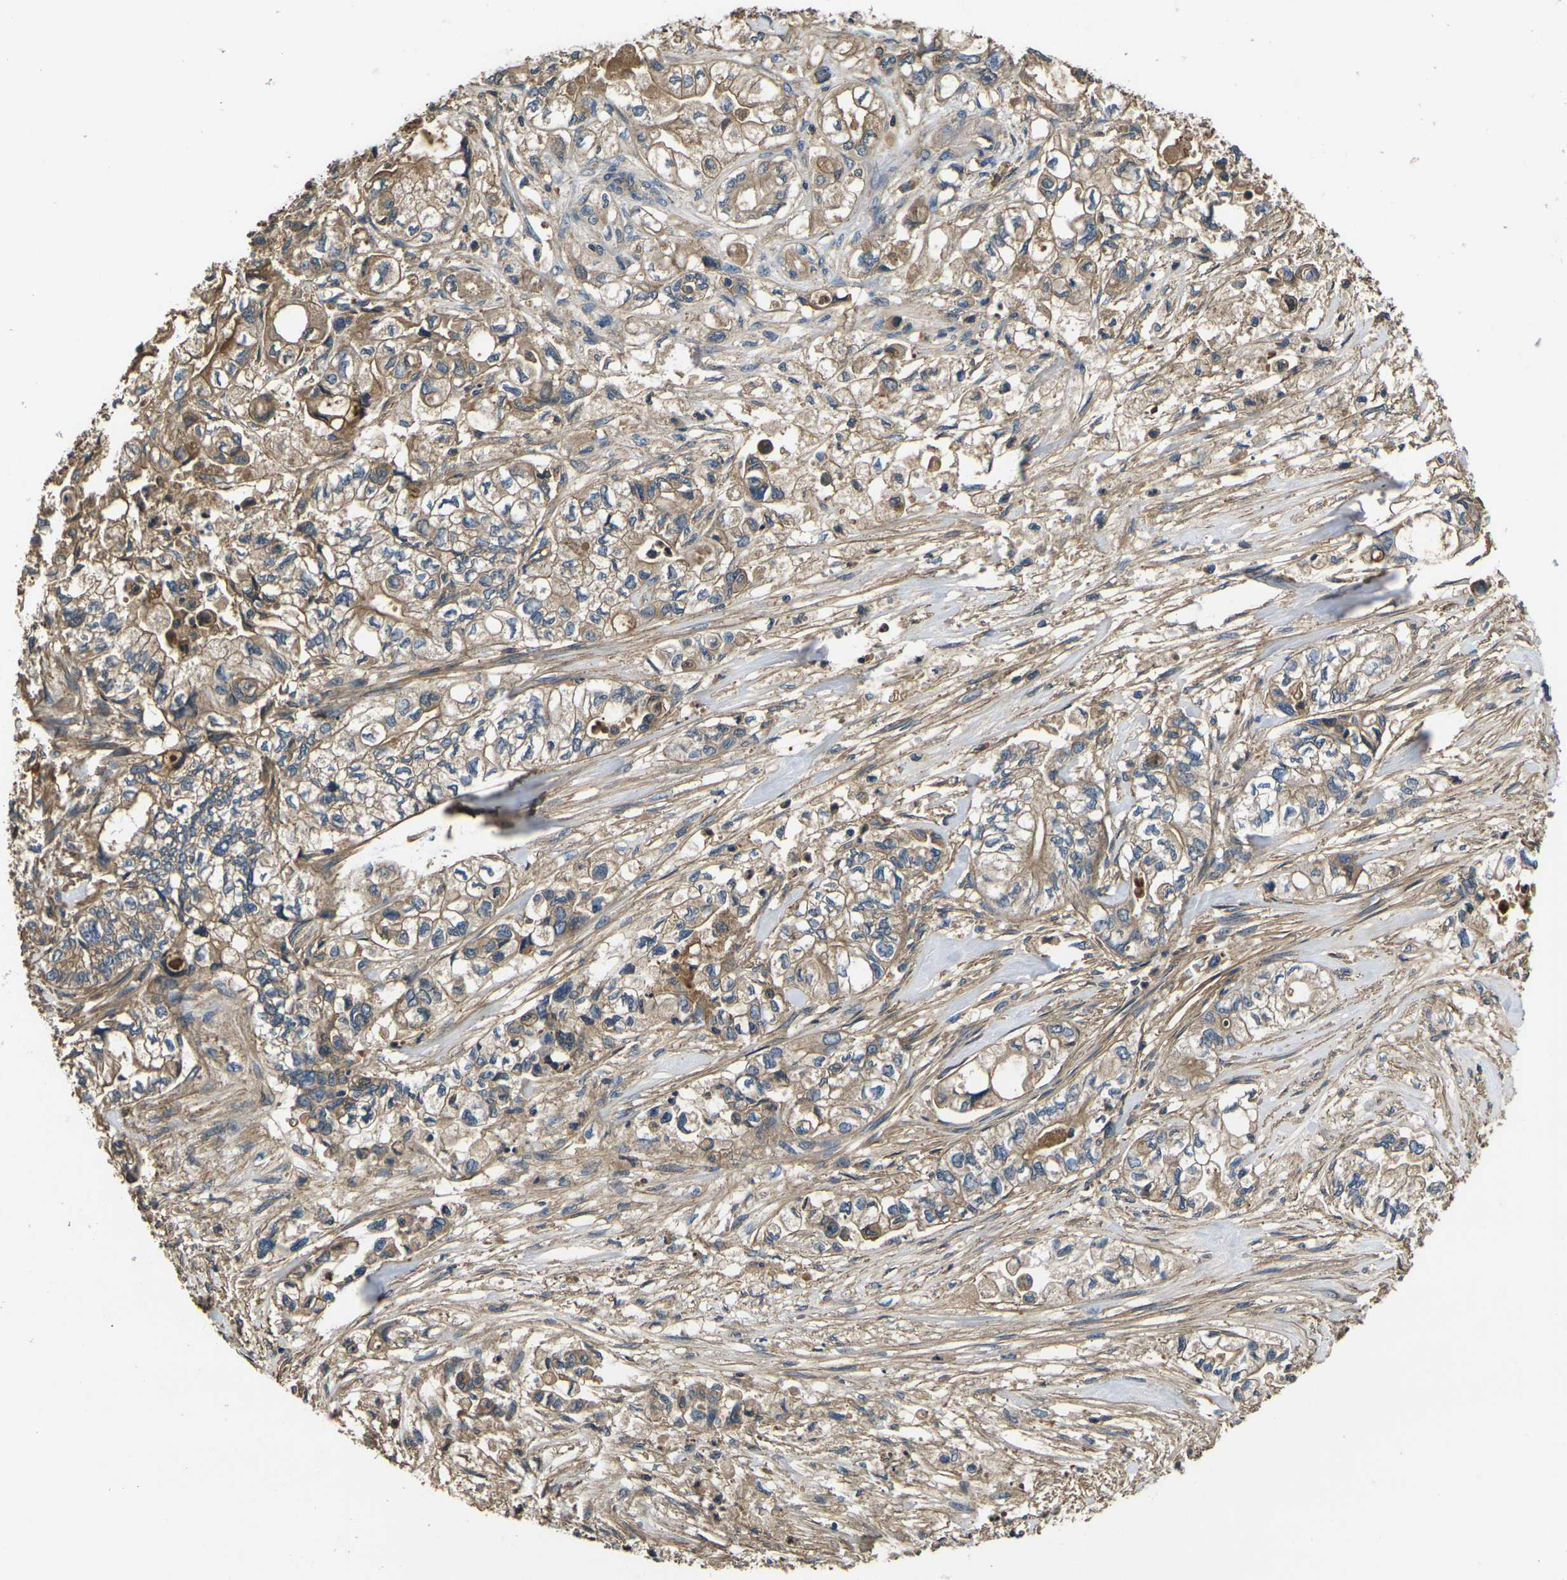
{"staining": {"intensity": "weak", "quantity": "25%-75%", "location": "cytoplasmic/membranous"}, "tissue": "pancreatic cancer", "cell_type": "Tumor cells", "image_type": "cancer", "snomed": [{"axis": "morphology", "description": "Adenocarcinoma, NOS"}, {"axis": "topography", "description": "Pancreas"}], "caption": "This photomicrograph displays adenocarcinoma (pancreatic) stained with immunohistochemistry to label a protein in brown. The cytoplasmic/membranous of tumor cells show weak positivity for the protein. Nuclei are counter-stained blue.", "gene": "HSPG2", "patient": {"sex": "male", "age": 79}}